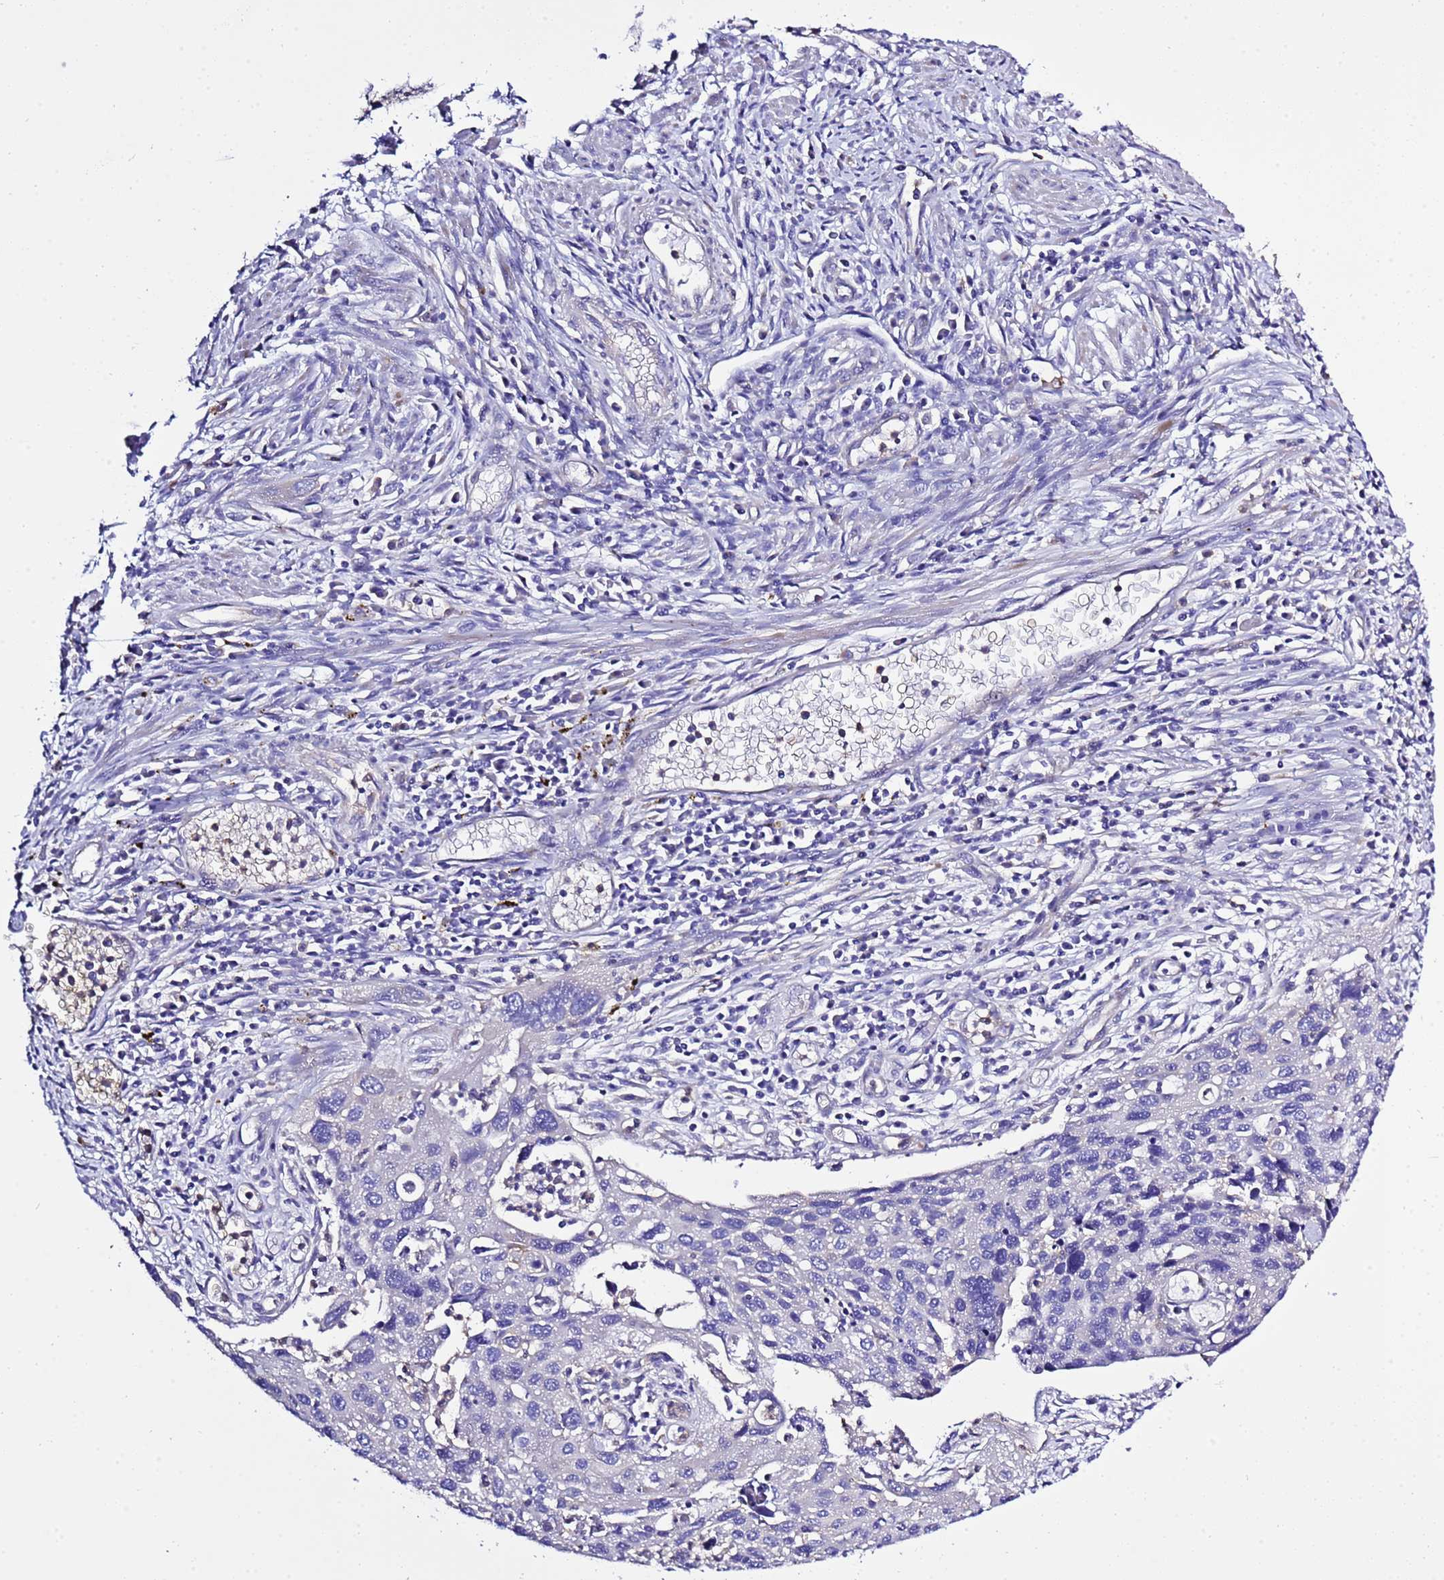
{"staining": {"intensity": "negative", "quantity": "none", "location": "none"}, "tissue": "cervical cancer", "cell_type": "Tumor cells", "image_type": "cancer", "snomed": [{"axis": "morphology", "description": "Squamous cell carcinoma, NOS"}, {"axis": "topography", "description": "Cervix"}], "caption": "DAB (3,3'-diaminobenzidine) immunohistochemical staining of cervical cancer displays no significant expression in tumor cells.", "gene": "KICS2", "patient": {"sex": "female", "age": 55}}